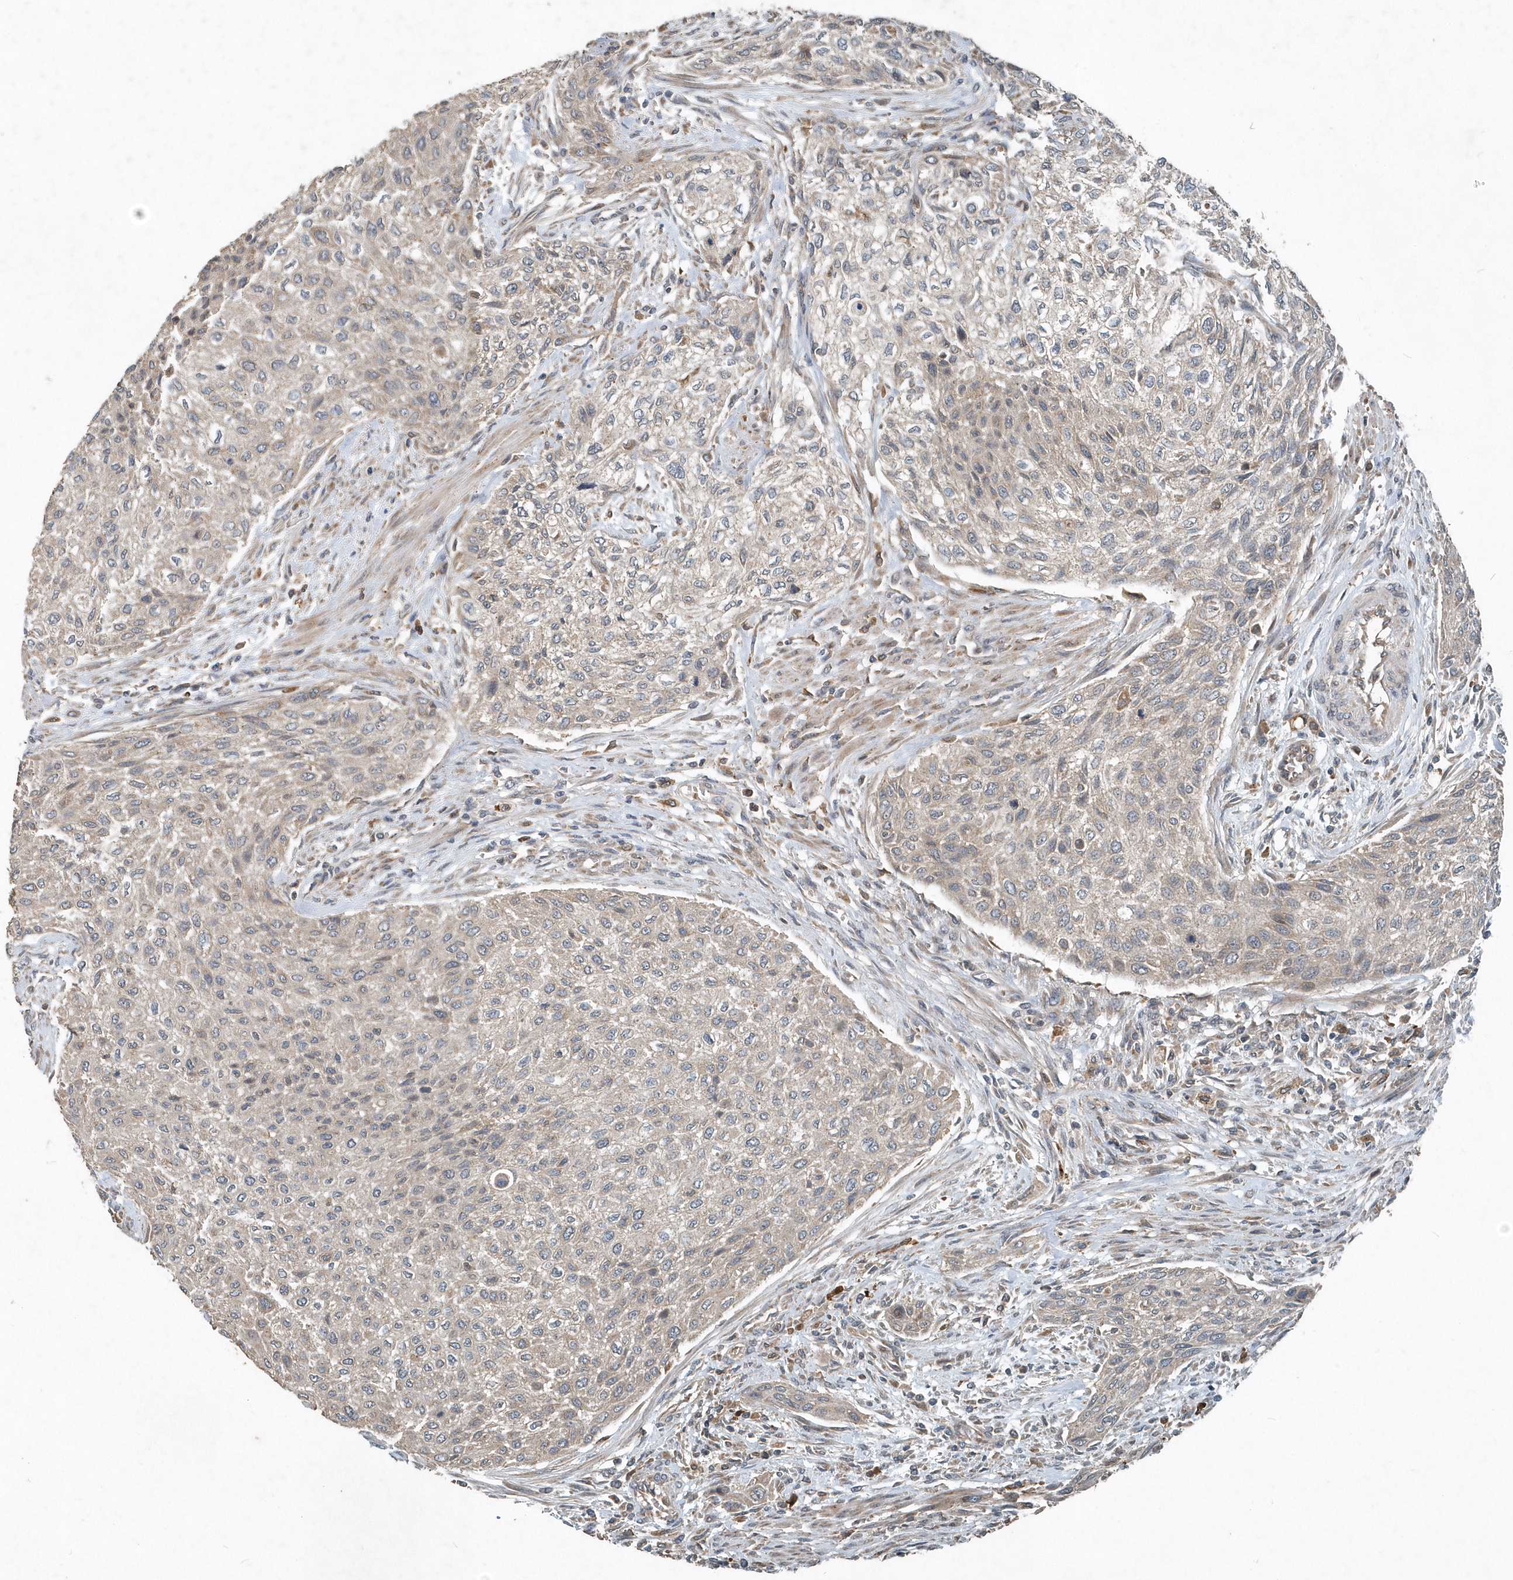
{"staining": {"intensity": "weak", "quantity": "25%-75%", "location": "cytoplasmic/membranous"}, "tissue": "urothelial cancer", "cell_type": "Tumor cells", "image_type": "cancer", "snomed": [{"axis": "morphology", "description": "Urothelial carcinoma, High grade"}, {"axis": "topography", "description": "Urinary bladder"}], "caption": "High-power microscopy captured an IHC micrograph of urothelial carcinoma (high-grade), revealing weak cytoplasmic/membranous expression in about 25%-75% of tumor cells.", "gene": "SCFD2", "patient": {"sex": "male", "age": 35}}